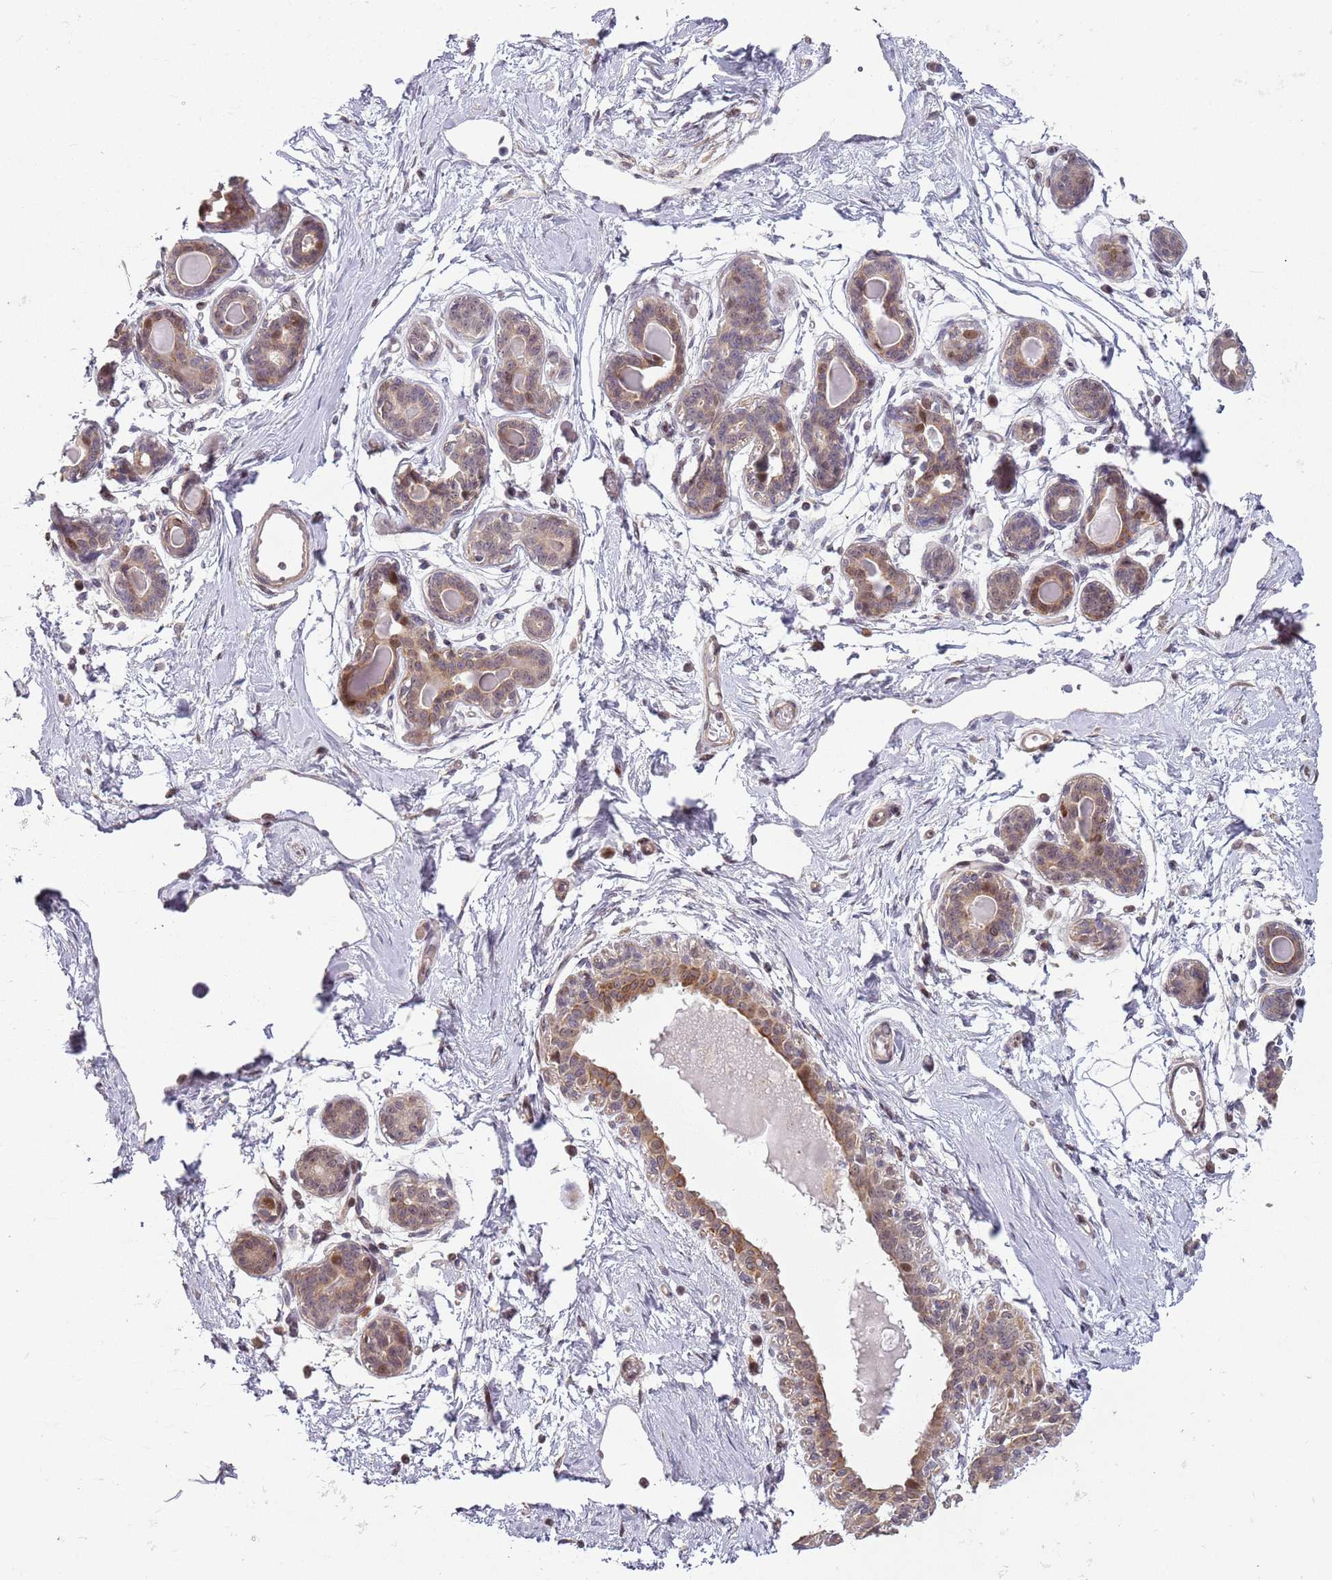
{"staining": {"intensity": "weak", "quantity": ">75%", "location": "cytoplasmic/membranous"}, "tissue": "breast", "cell_type": "Adipocytes", "image_type": "normal", "snomed": [{"axis": "morphology", "description": "Normal tissue, NOS"}, {"axis": "topography", "description": "Breast"}], "caption": "Approximately >75% of adipocytes in normal human breast exhibit weak cytoplasmic/membranous protein positivity as visualized by brown immunohistochemical staining.", "gene": "CHURC1", "patient": {"sex": "female", "age": 45}}